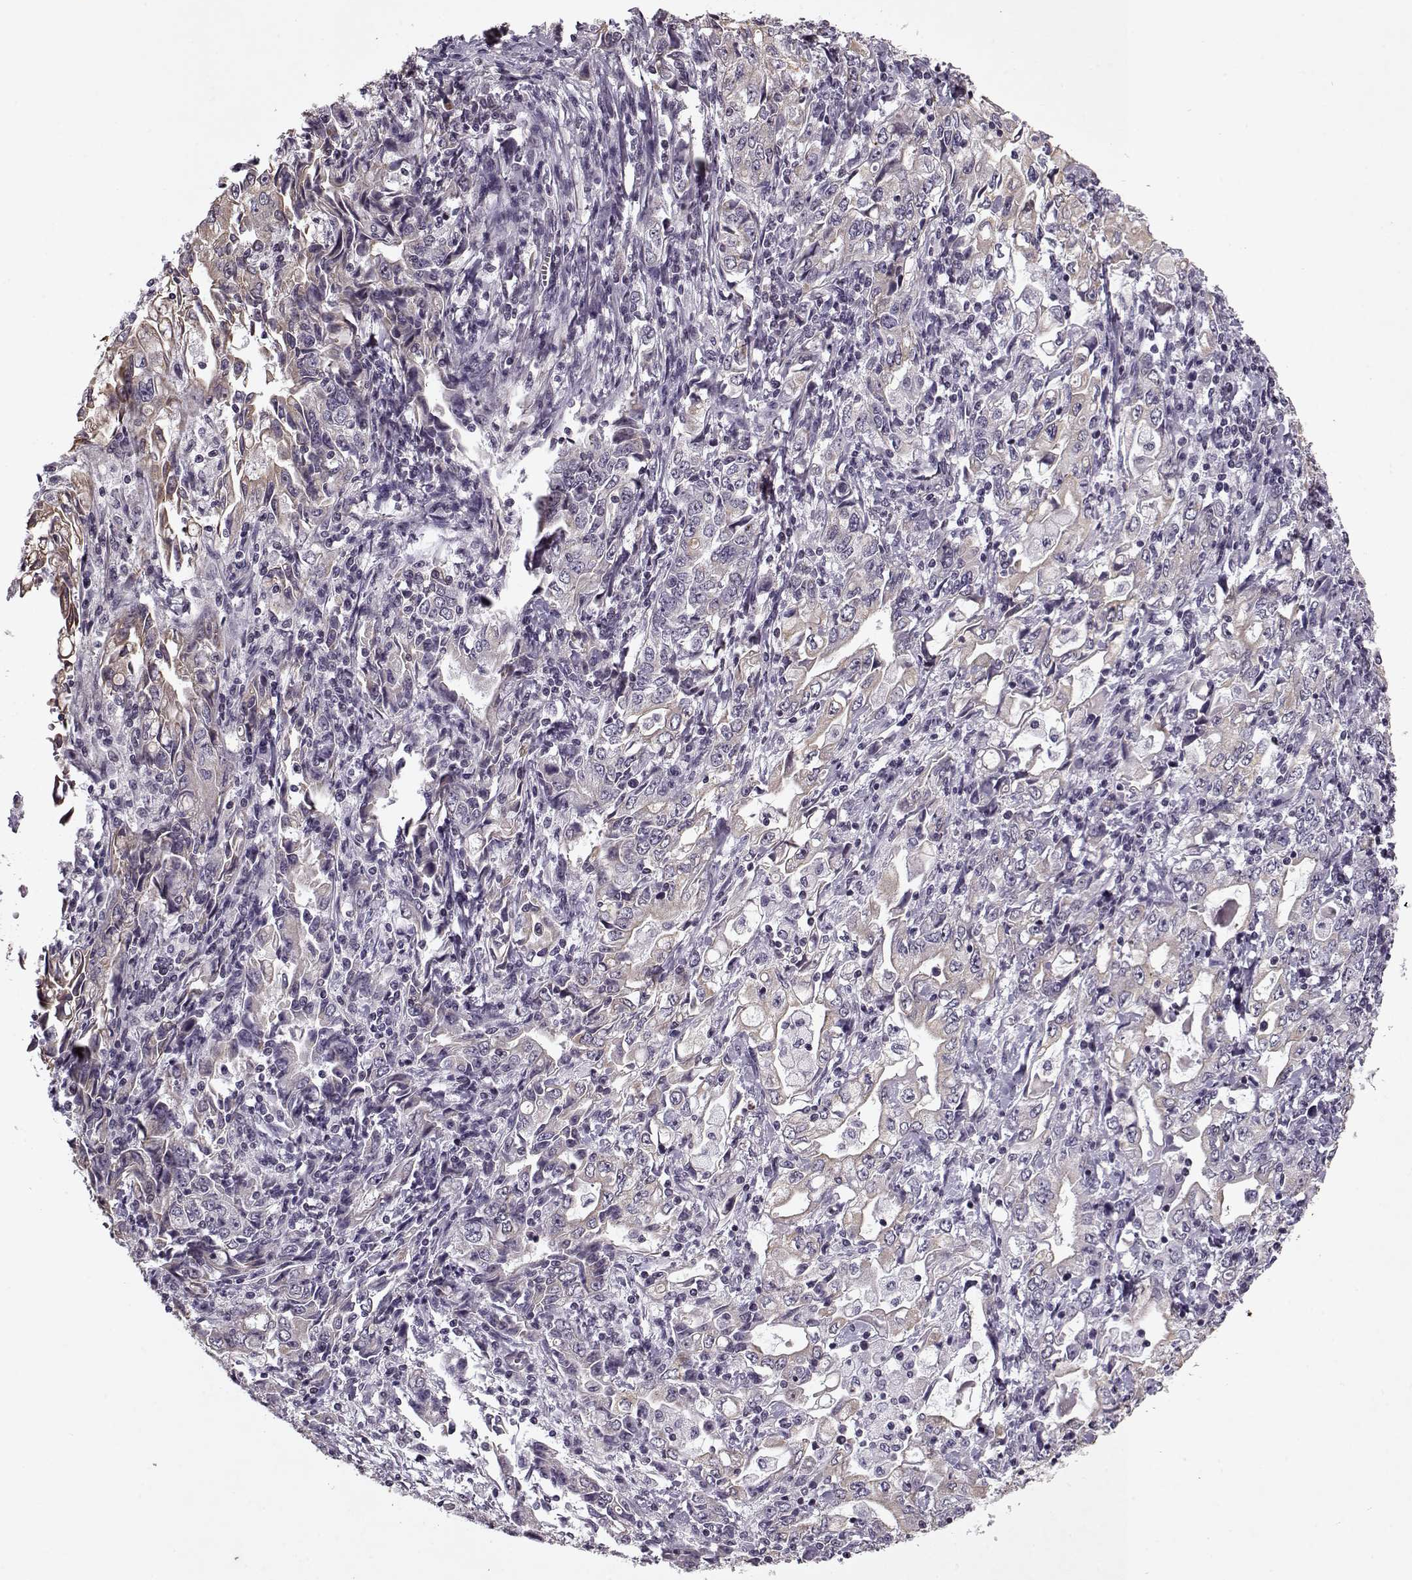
{"staining": {"intensity": "weak", "quantity": ">75%", "location": "cytoplasmic/membranous"}, "tissue": "stomach cancer", "cell_type": "Tumor cells", "image_type": "cancer", "snomed": [{"axis": "morphology", "description": "Adenocarcinoma, NOS"}, {"axis": "topography", "description": "Stomach, lower"}], "caption": "The immunohistochemical stain labels weak cytoplasmic/membranous staining in tumor cells of stomach adenocarcinoma tissue.", "gene": "KRT9", "patient": {"sex": "female", "age": 72}}